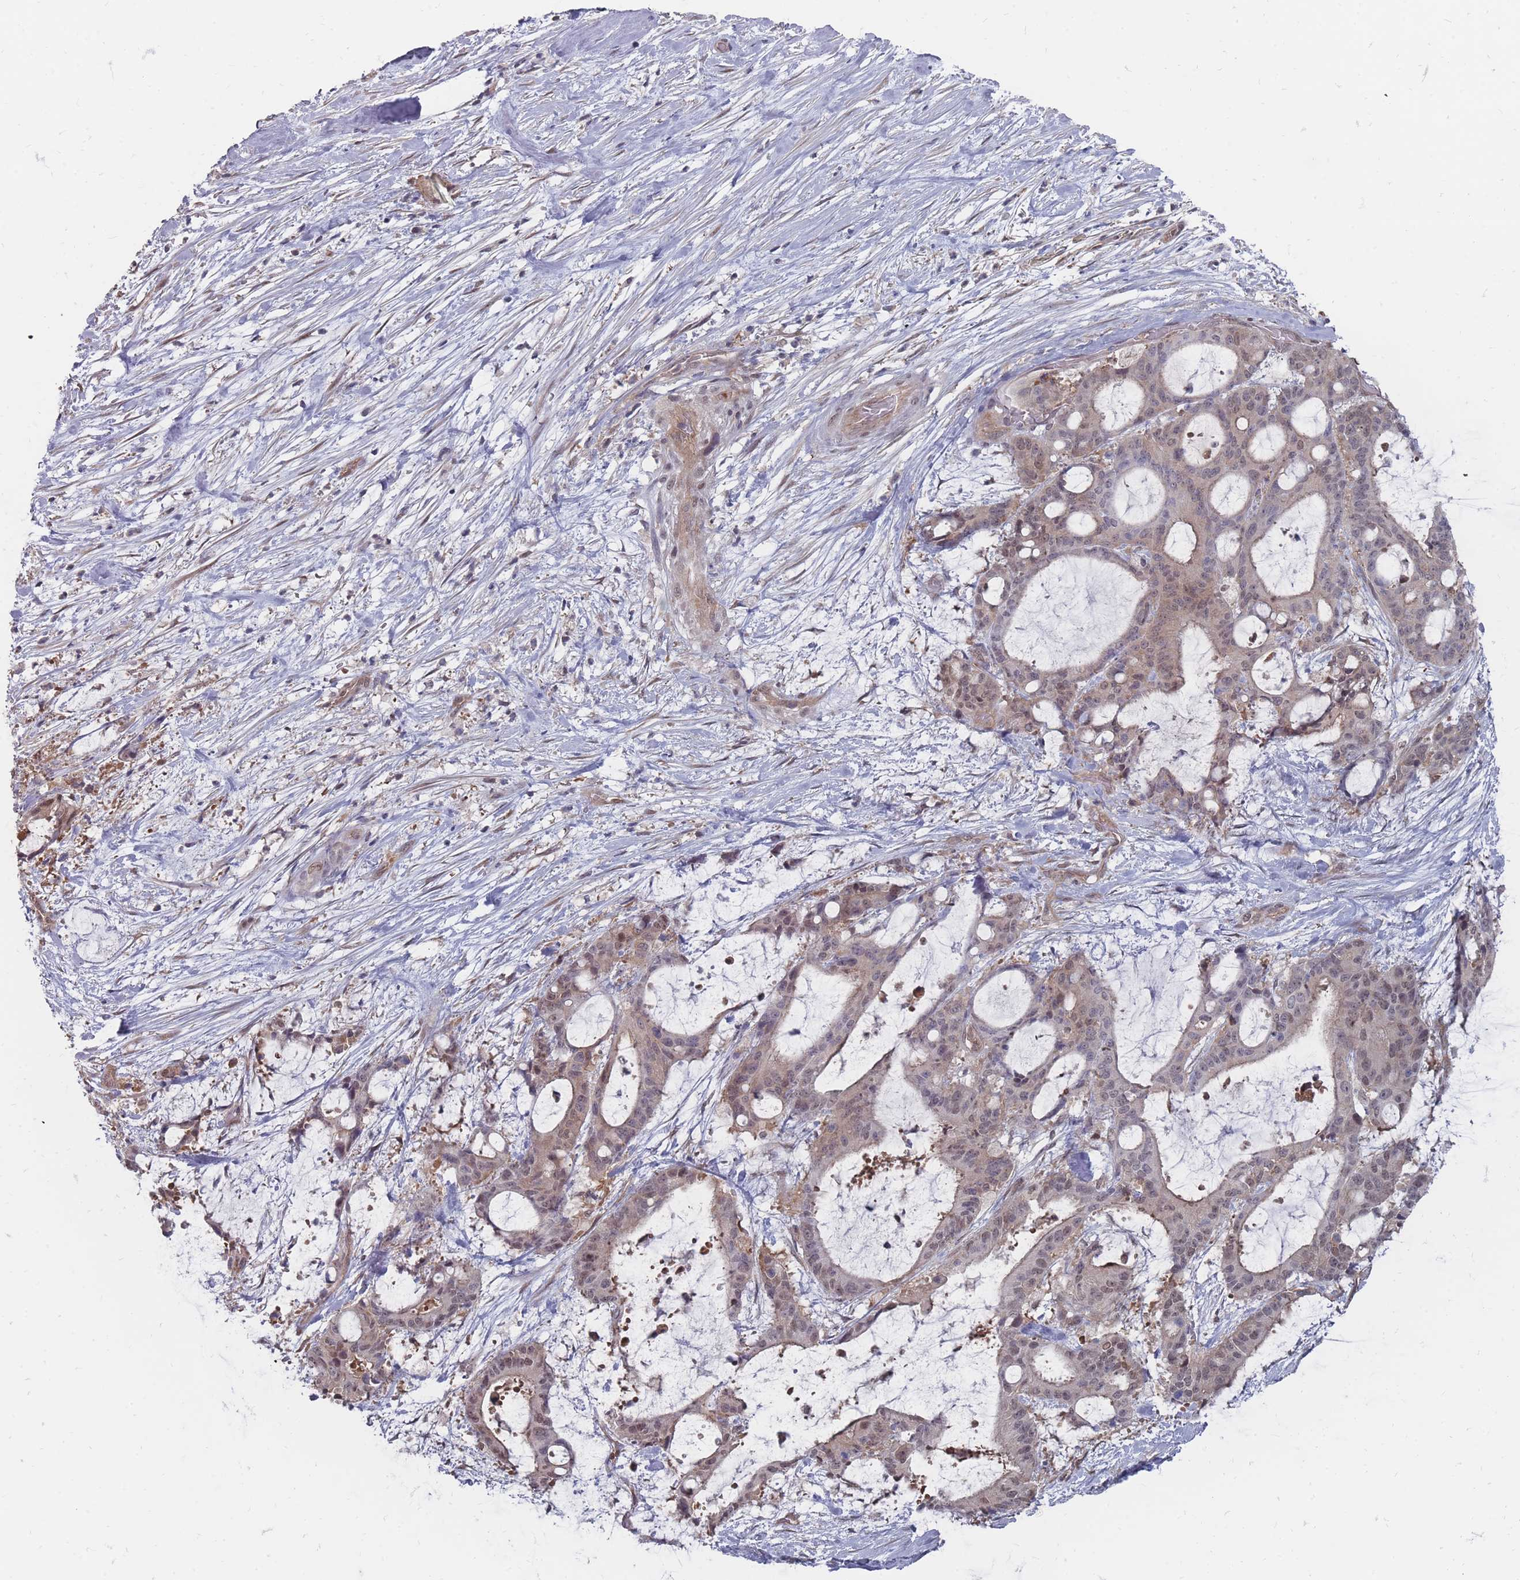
{"staining": {"intensity": "moderate", "quantity": "<25%", "location": "cytoplasmic/membranous,nuclear"}, "tissue": "liver cancer", "cell_type": "Tumor cells", "image_type": "cancer", "snomed": [{"axis": "morphology", "description": "Normal tissue, NOS"}, {"axis": "morphology", "description": "Cholangiocarcinoma"}, {"axis": "topography", "description": "Liver"}, {"axis": "topography", "description": "Peripheral nerve tissue"}], "caption": "This is an image of immunohistochemistry staining of liver cancer (cholangiocarcinoma), which shows moderate staining in the cytoplasmic/membranous and nuclear of tumor cells.", "gene": "NKD1", "patient": {"sex": "female", "age": 73}}